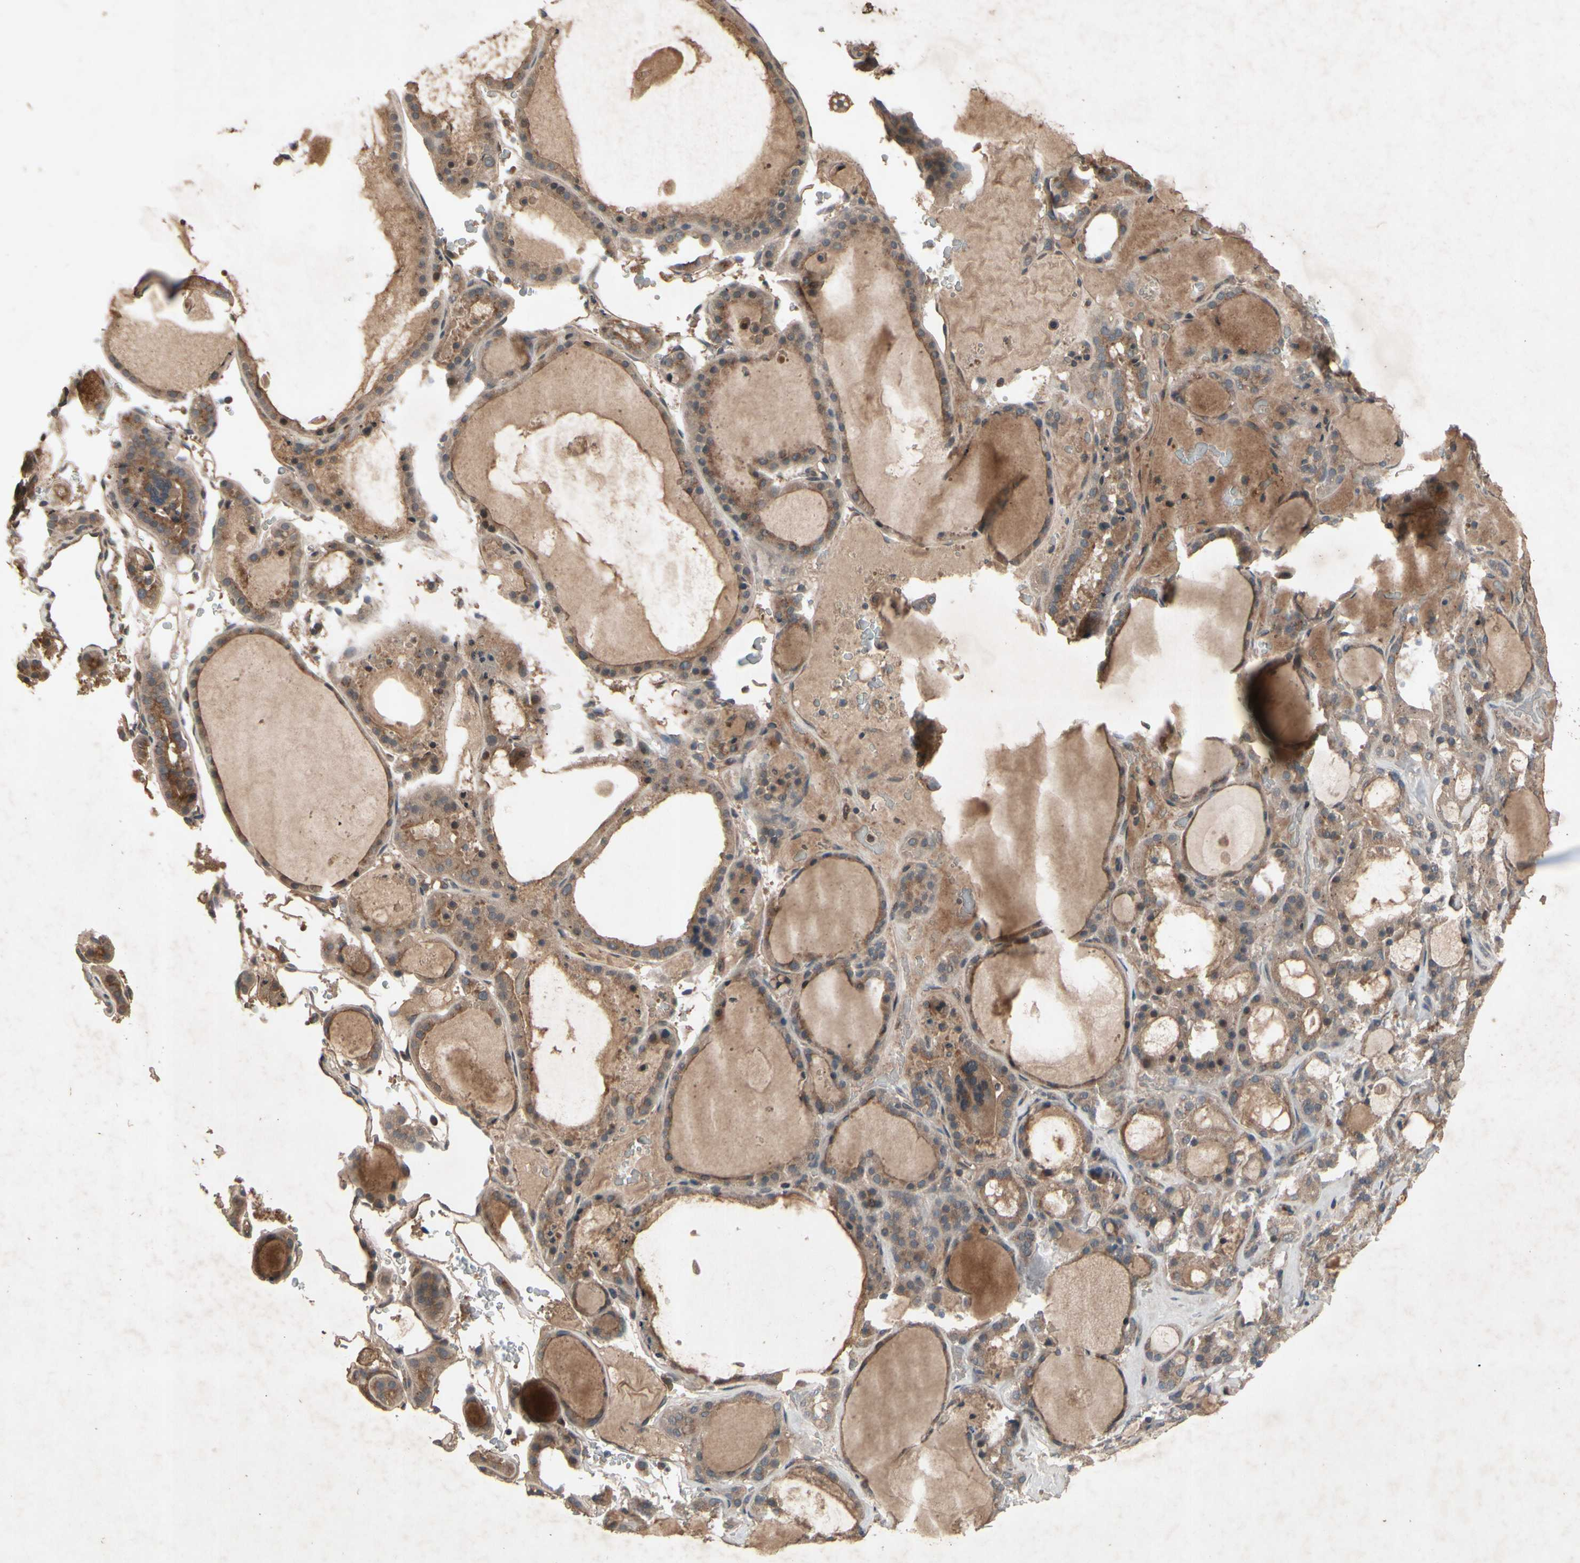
{"staining": {"intensity": "moderate", "quantity": ">75%", "location": "cytoplasmic/membranous"}, "tissue": "thyroid gland", "cell_type": "Glandular cells", "image_type": "normal", "snomed": [{"axis": "morphology", "description": "Normal tissue, NOS"}, {"axis": "morphology", "description": "Carcinoma, NOS"}, {"axis": "topography", "description": "Thyroid gland"}], "caption": "DAB (3,3'-diaminobenzidine) immunohistochemical staining of unremarkable thyroid gland demonstrates moderate cytoplasmic/membranous protein staining in about >75% of glandular cells. Immunohistochemistry (ihc) stains the protein of interest in brown and the nuclei are stained blue.", "gene": "NSF", "patient": {"sex": "female", "age": 86}}